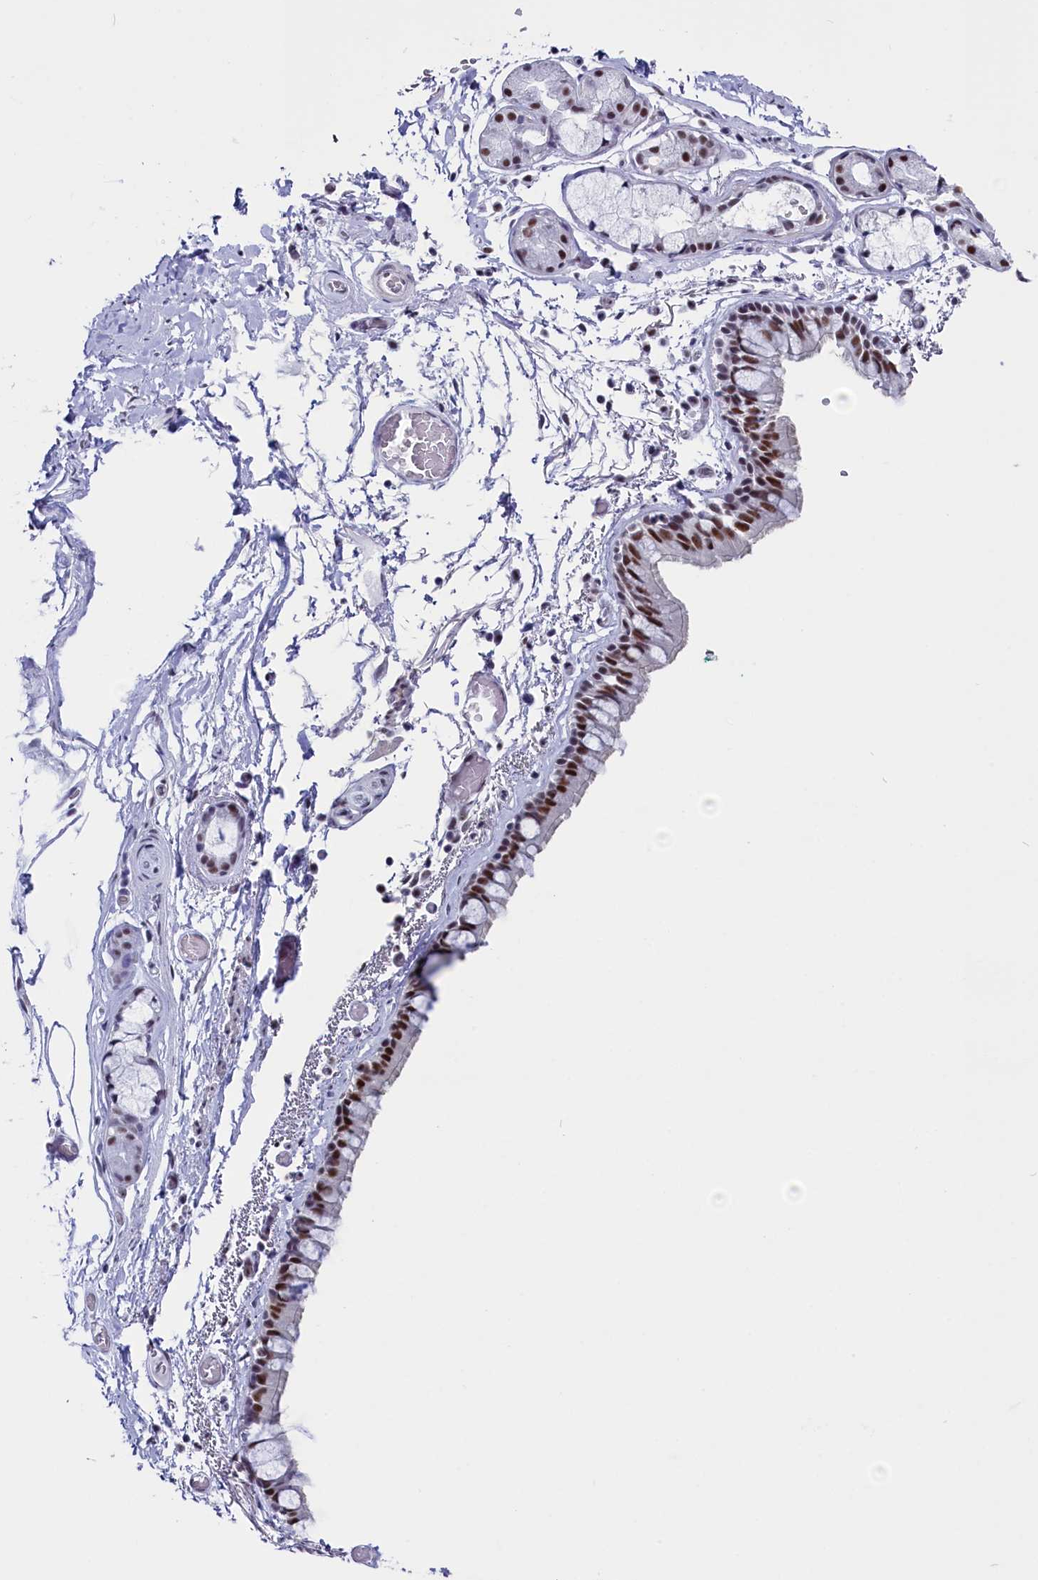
{"staining": {"intensity": "strong", "quantity": "25%-75%", "location": "nuclear"}, "tissue": "bronchus", "cell_type": "Respiratory epithelial cells", "image_type": "normal", "snomed": [{"axis": "morphology", "description": "Normal tissue, NOS"}, {"axis": "topography", "description": "Cartilage tissue"}], "caption": "The histopathology image reveals immunohistochemical staining of benign bronchus. There is strong nuclear positivity is identified in approximately 25%-75% of respiratory epithelial cells.", "gene": "CD2BP2", "patient": {"sex": "male", "age": 63}}